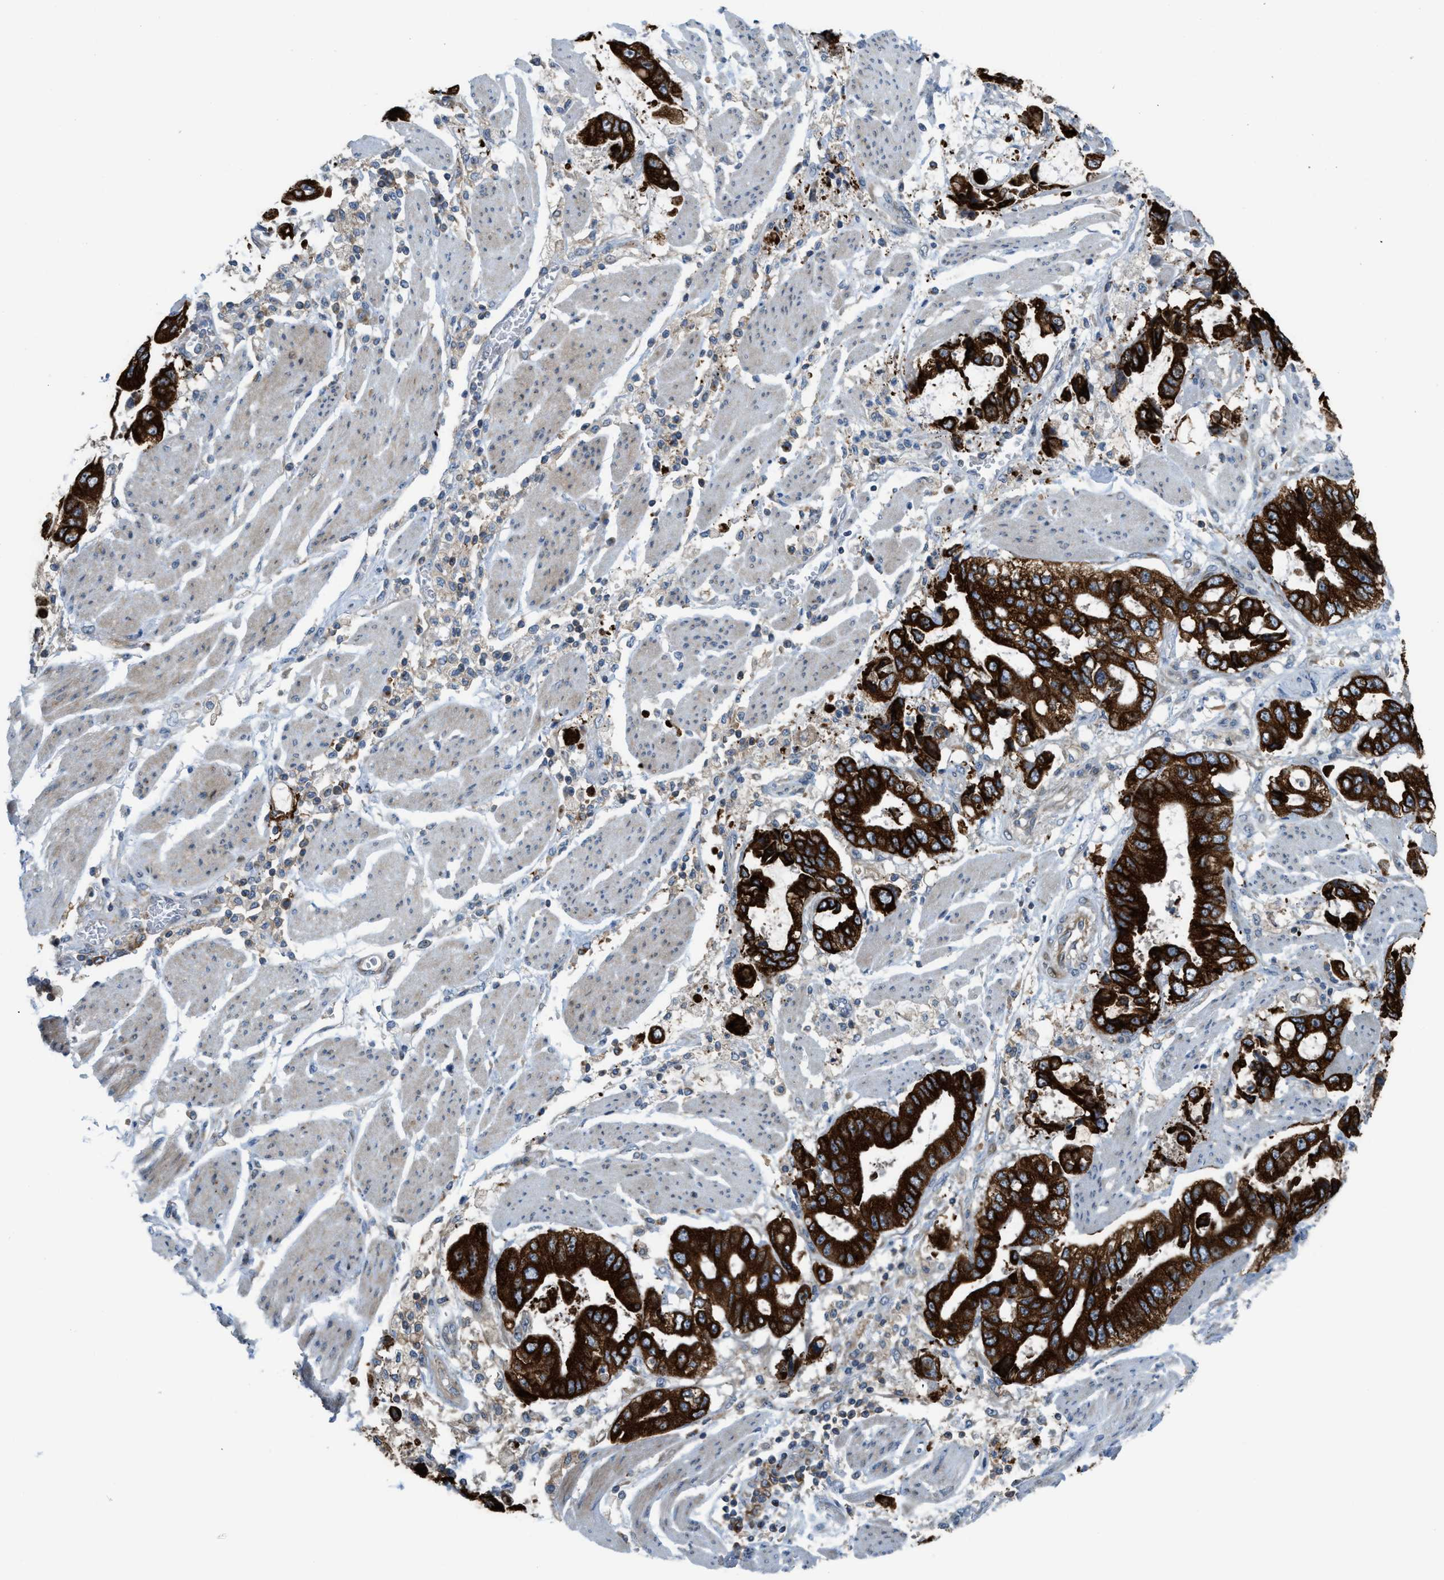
{"staining": {"intensity": "strong", "quantity": ">75%", "location": "cytoplasmic/membranous"}, "tissue": "stomach cancer", "cell_type": "Tumor cells", "image_type": "cancer", "snomed": [{"axis": "morphology", "description": "Normal tissue, NOS"}, {"axis": "morphology", "description": "Adenocarcinoma, NOS"}, {"axis": "topography", "description": "Stomach"}], "caption": "The image reveals a brown stain indicating the presence of a protein in the cytoplasmic/membranous of tumor cells in stomach adenocarcinoma. The staining was performed using DAB, with brown indicating positive protein expression. Nuclei are stained blue with hematoxylin.", "gene": "DIPK1A", "patient": {"sex": "male", "age": 62}}